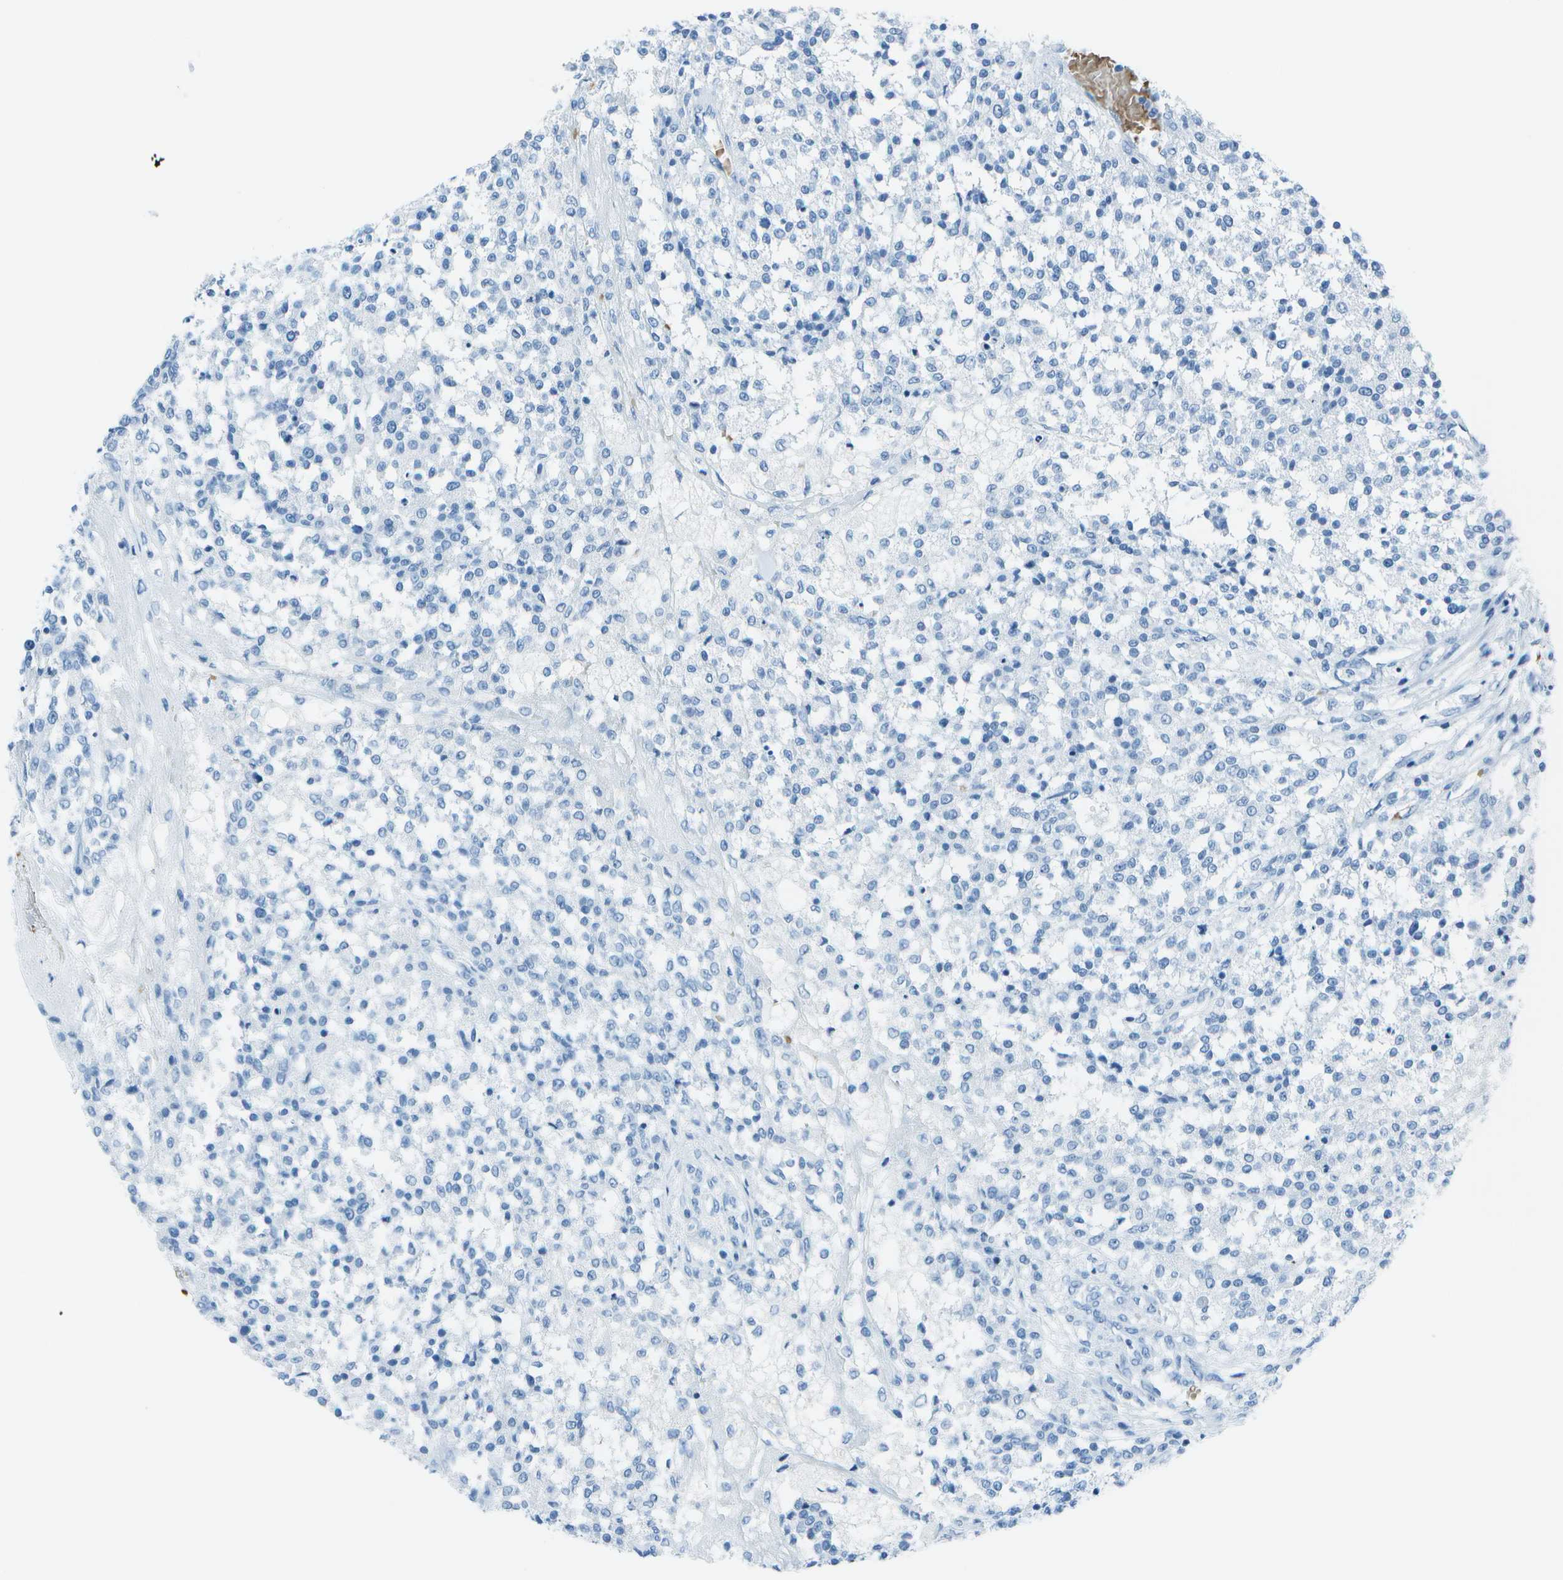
{"staining": {"intensity": "negative", "quantity": "none", "location": "none"}, "tissue": "testis cancer", "cell_type": "Tumor cells", "image_type": "cancer", "snomed": [{"axis": "morphology", "description": "Seminoma, NOS"}, {"axis": "topography", "description": "Testis"}], "caption": "Protein analysis of testis cancer (seminoma) reveals no significant positivity in tumor cells. (DAB (3,3'-diaminobenzidine) immunohistochemistry visualized using brightfield microscopy, high magnification).", "gene": "ASL", "patient": {"sex": "male", "age": 59}}